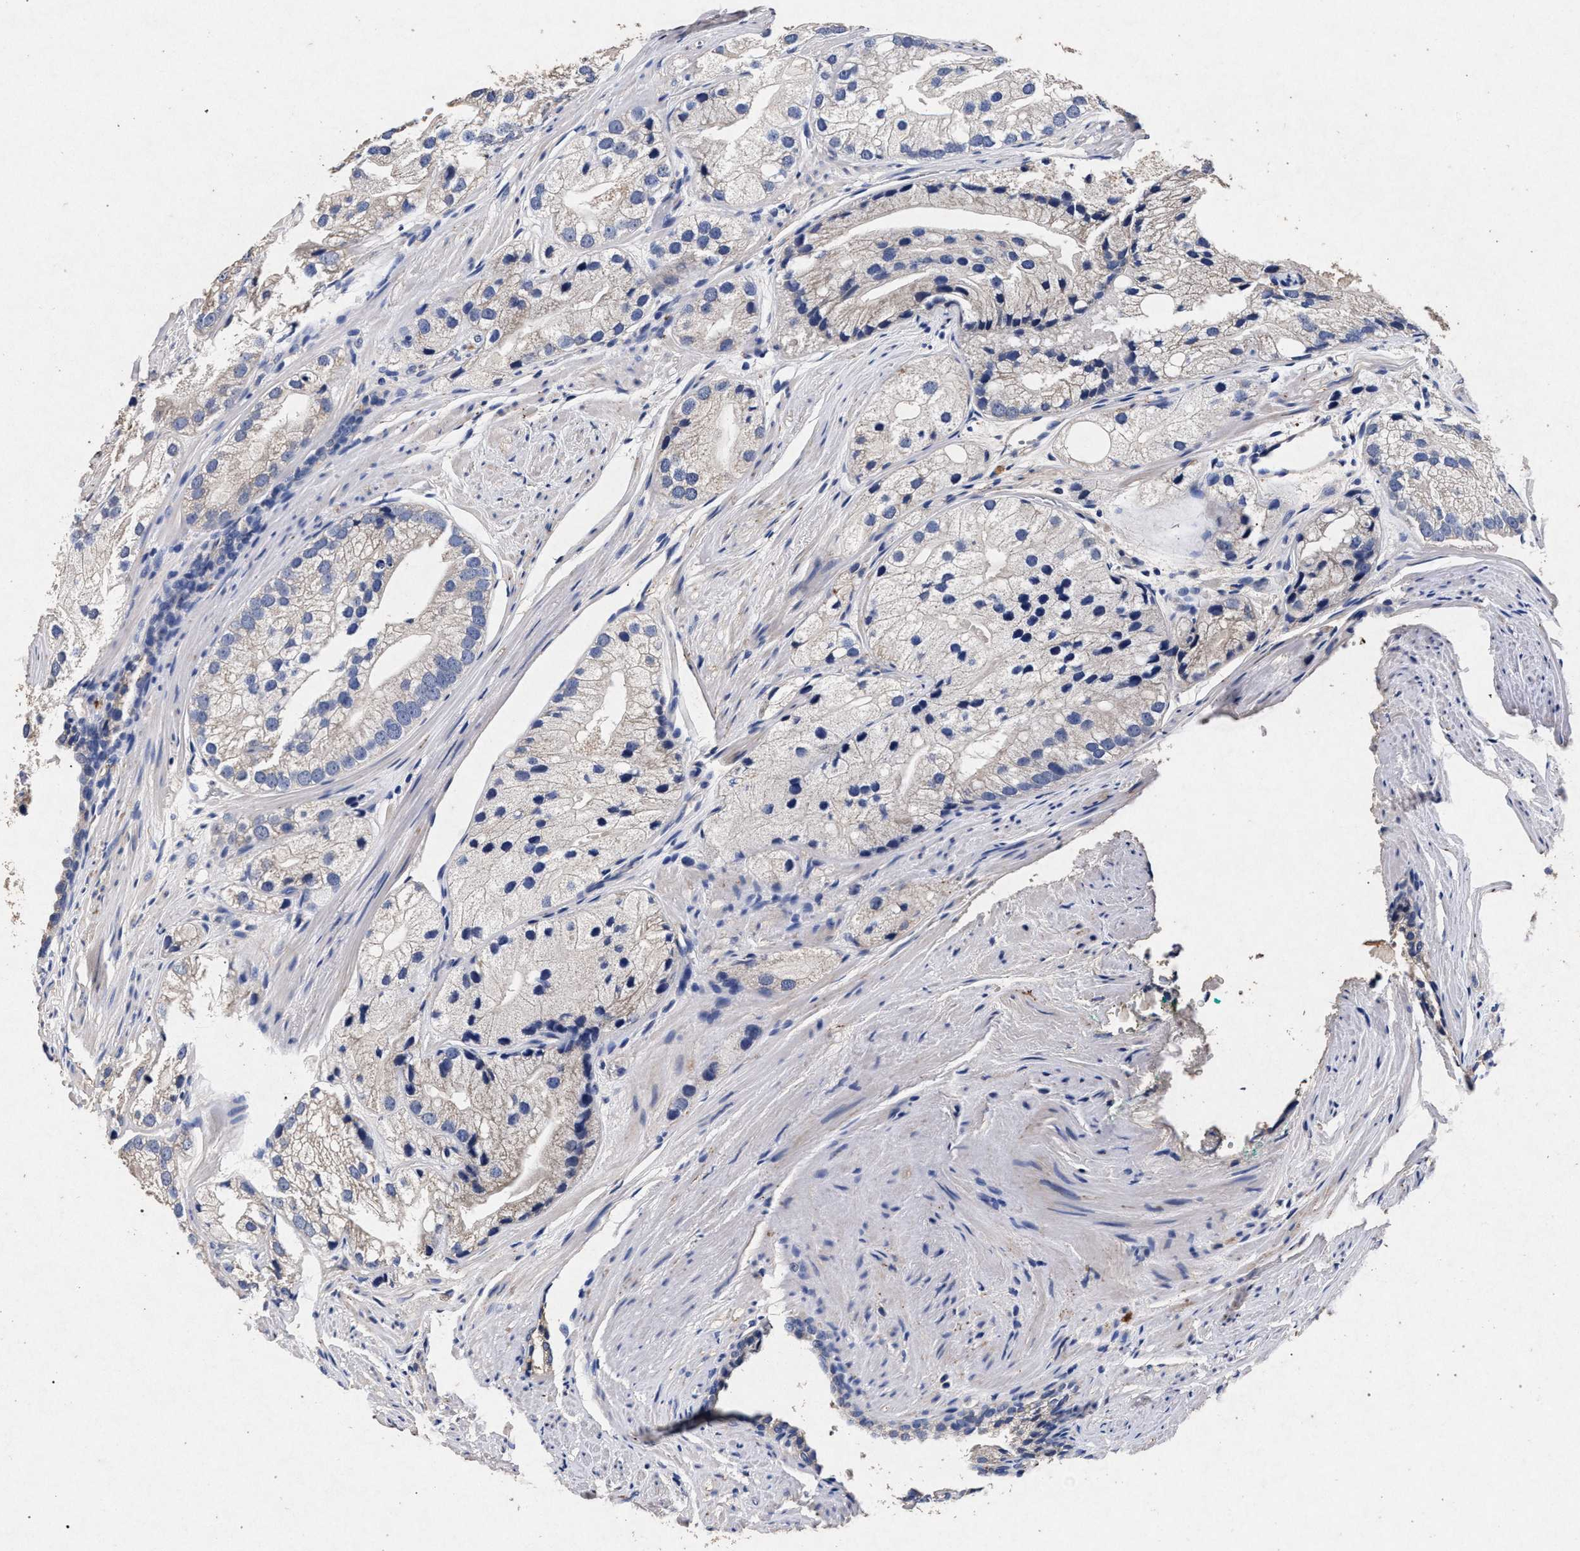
{"staining": {"intensity": "negative", "quantity": "none", "location": "none"}, "tissue": "prostate cancer", "cell_type": "Tumor cells", "image_type": "cancer", "snomed": [{"axis": "morphology", "description": "Adenocarcinoma, Low grade"}, {"axis": "topography", "description": "Prostate"}], "caption": "Tumor cells show no significant protein expression in prostate cancer (low-grade adenocarcinoma).", "gene": "ATP1A2", "patient": {"sex": "male", "age": 69}}